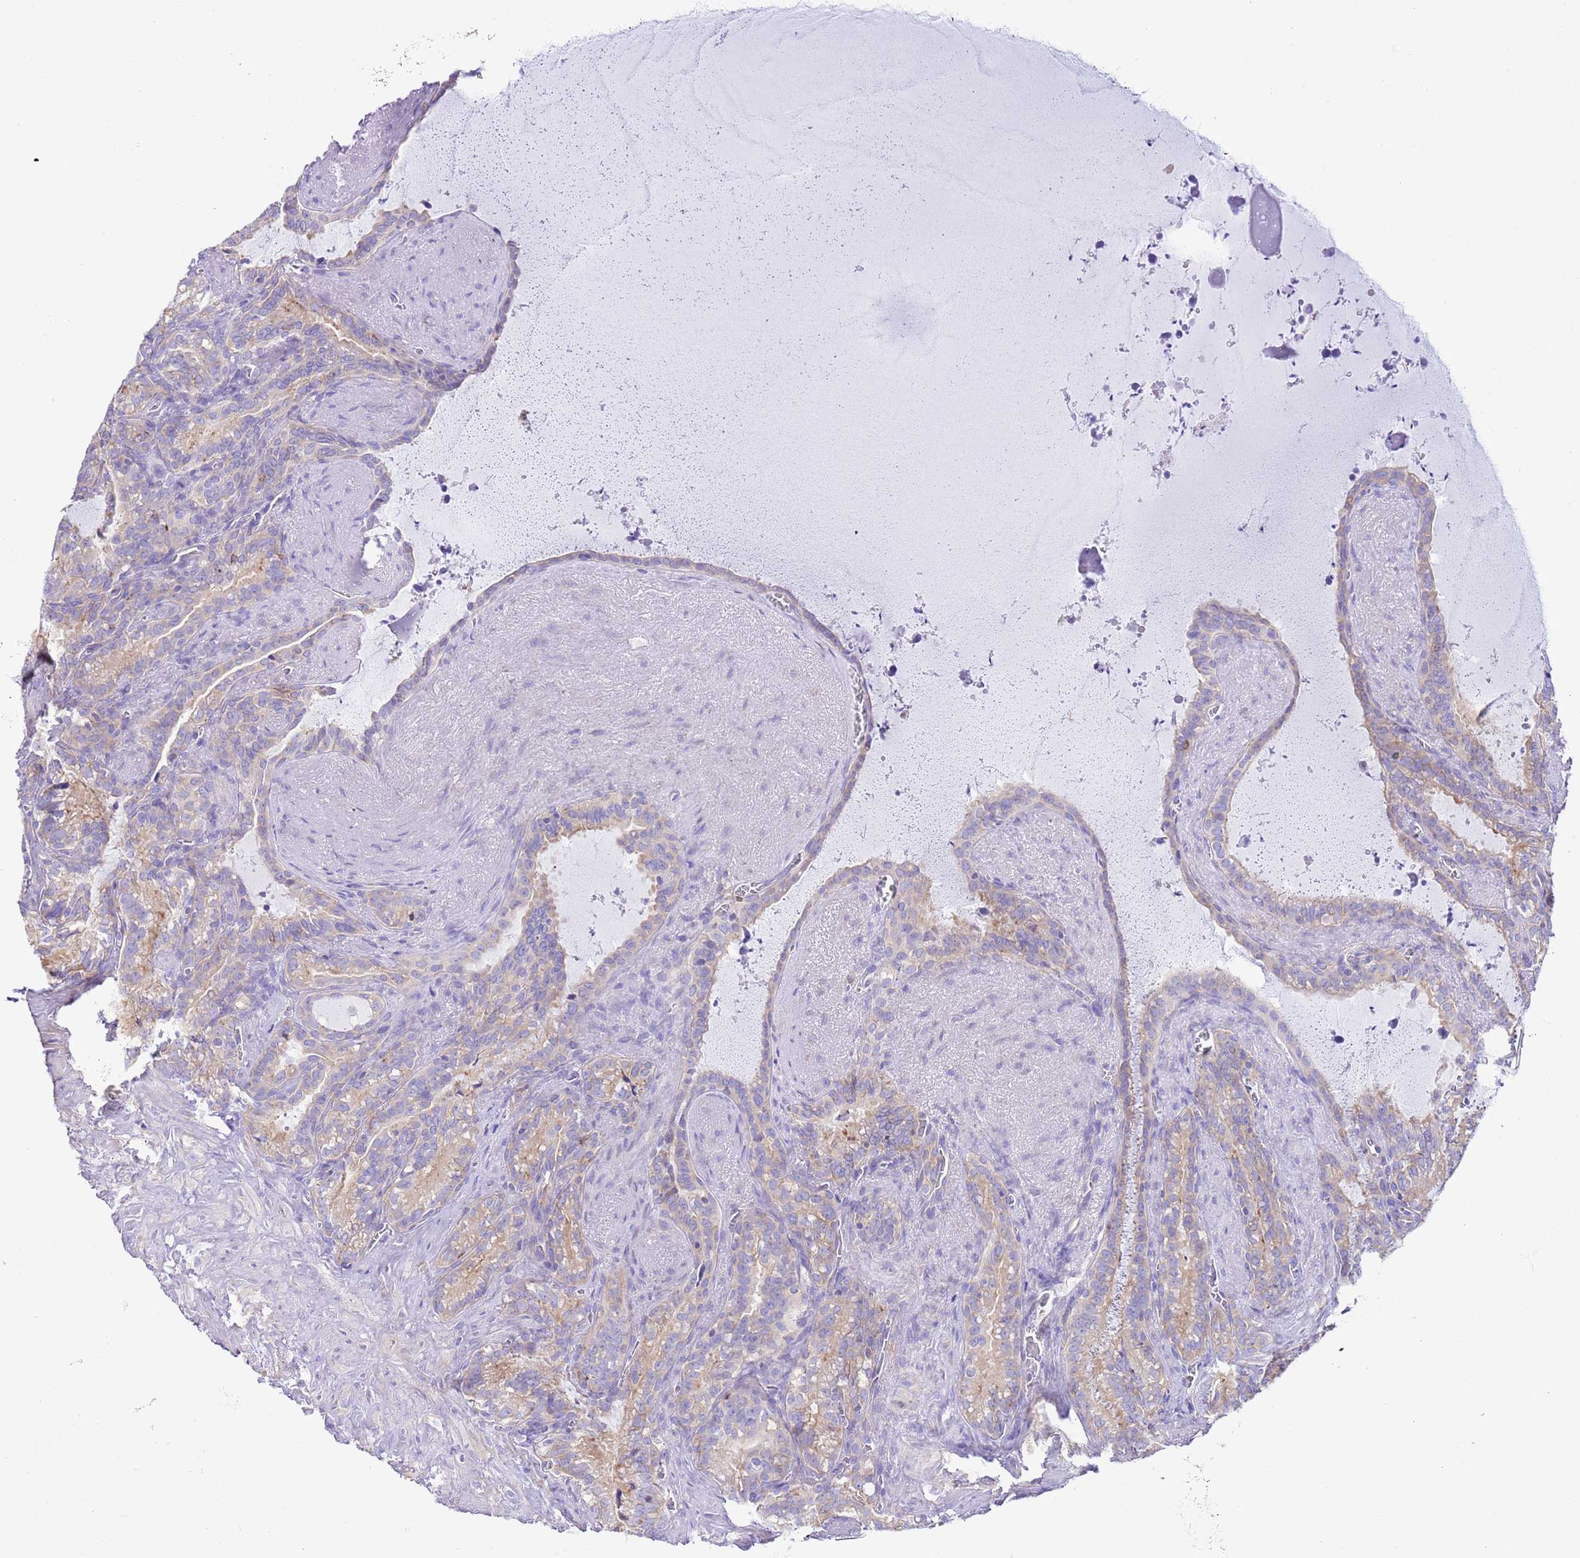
{"staining": {"intensity": "moderate", "quantity": "25%-75%", "location": "cytoplasmic/membranous"}, "tissue": "seminal vesicle", "cell_type": "Glandular cells", "image_type": "normal", "snomed": [{"axis": "morphology", "description": "Normal tissue, NOS"}, {"axis": "topography", "description": "Prostate"}, {"axis": "topography", "description": "Seminal veicle"}], "caption": "DAB (3,3'-diaminobenzidine) immunohistochemical staining of normal seminal vesicle demonstrates moderate cytoplasmic/membranous protein staining in about 25%-75% of glandular cells.", "gene": "RPS10", "patient": {"sex": "male", "age": 58}}